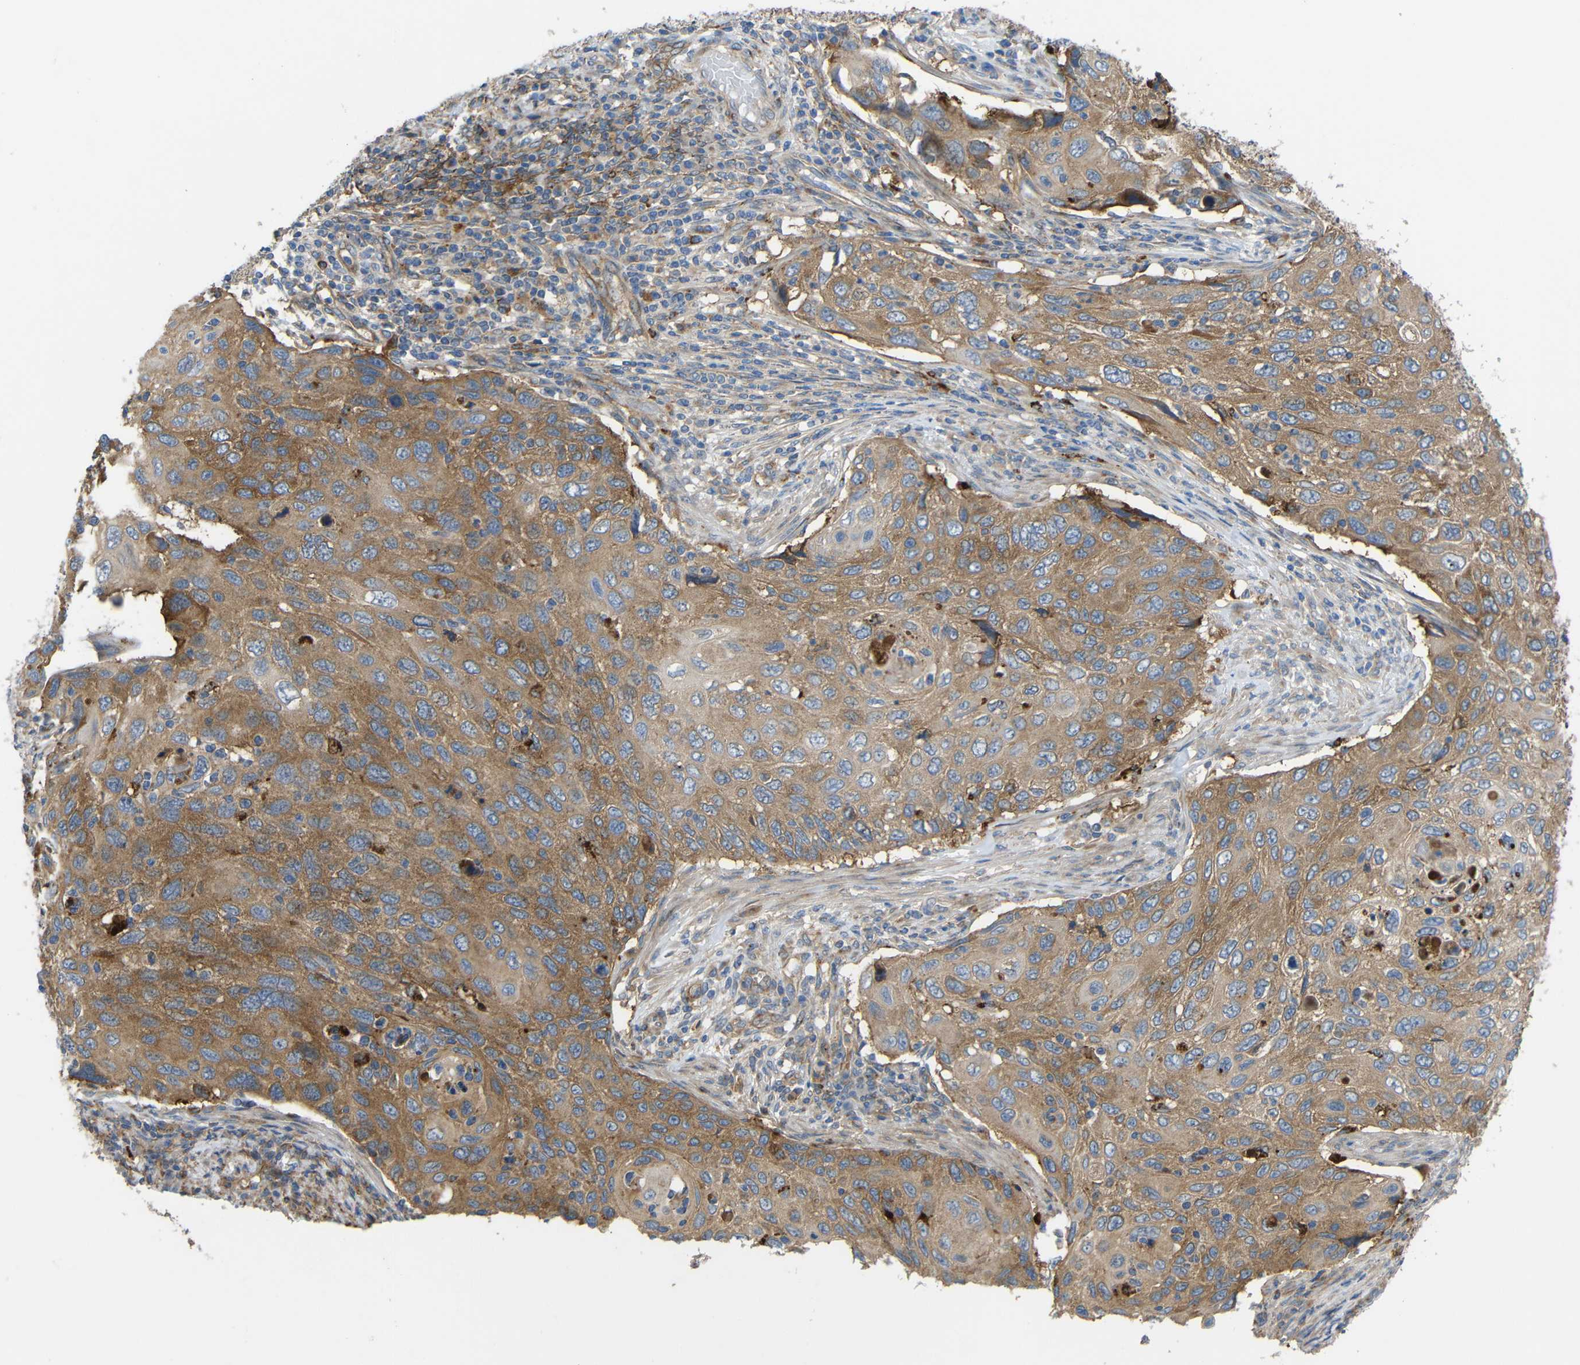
{"staining": {"intensity": "moderate", "quantity": ">75%", "location": "cytoplasmic/membranous"}, "tissue": "cervical cancer", "cell_type": "Tumor cells", "image_type": "cancer", "snomed": [{"axis": "morphology", "description": "Squamous cell carcinoma, NOS"}, {"axis": "topography", "description": "Cervix"}], "caption": "Immunohistochemical staining of cervical cancer displays moderate cytoplasmic/membranous protein expression in about >75% of tumor cells.", "gene": "SYPL1", "patient": {"sex": "female", "age": 70}}